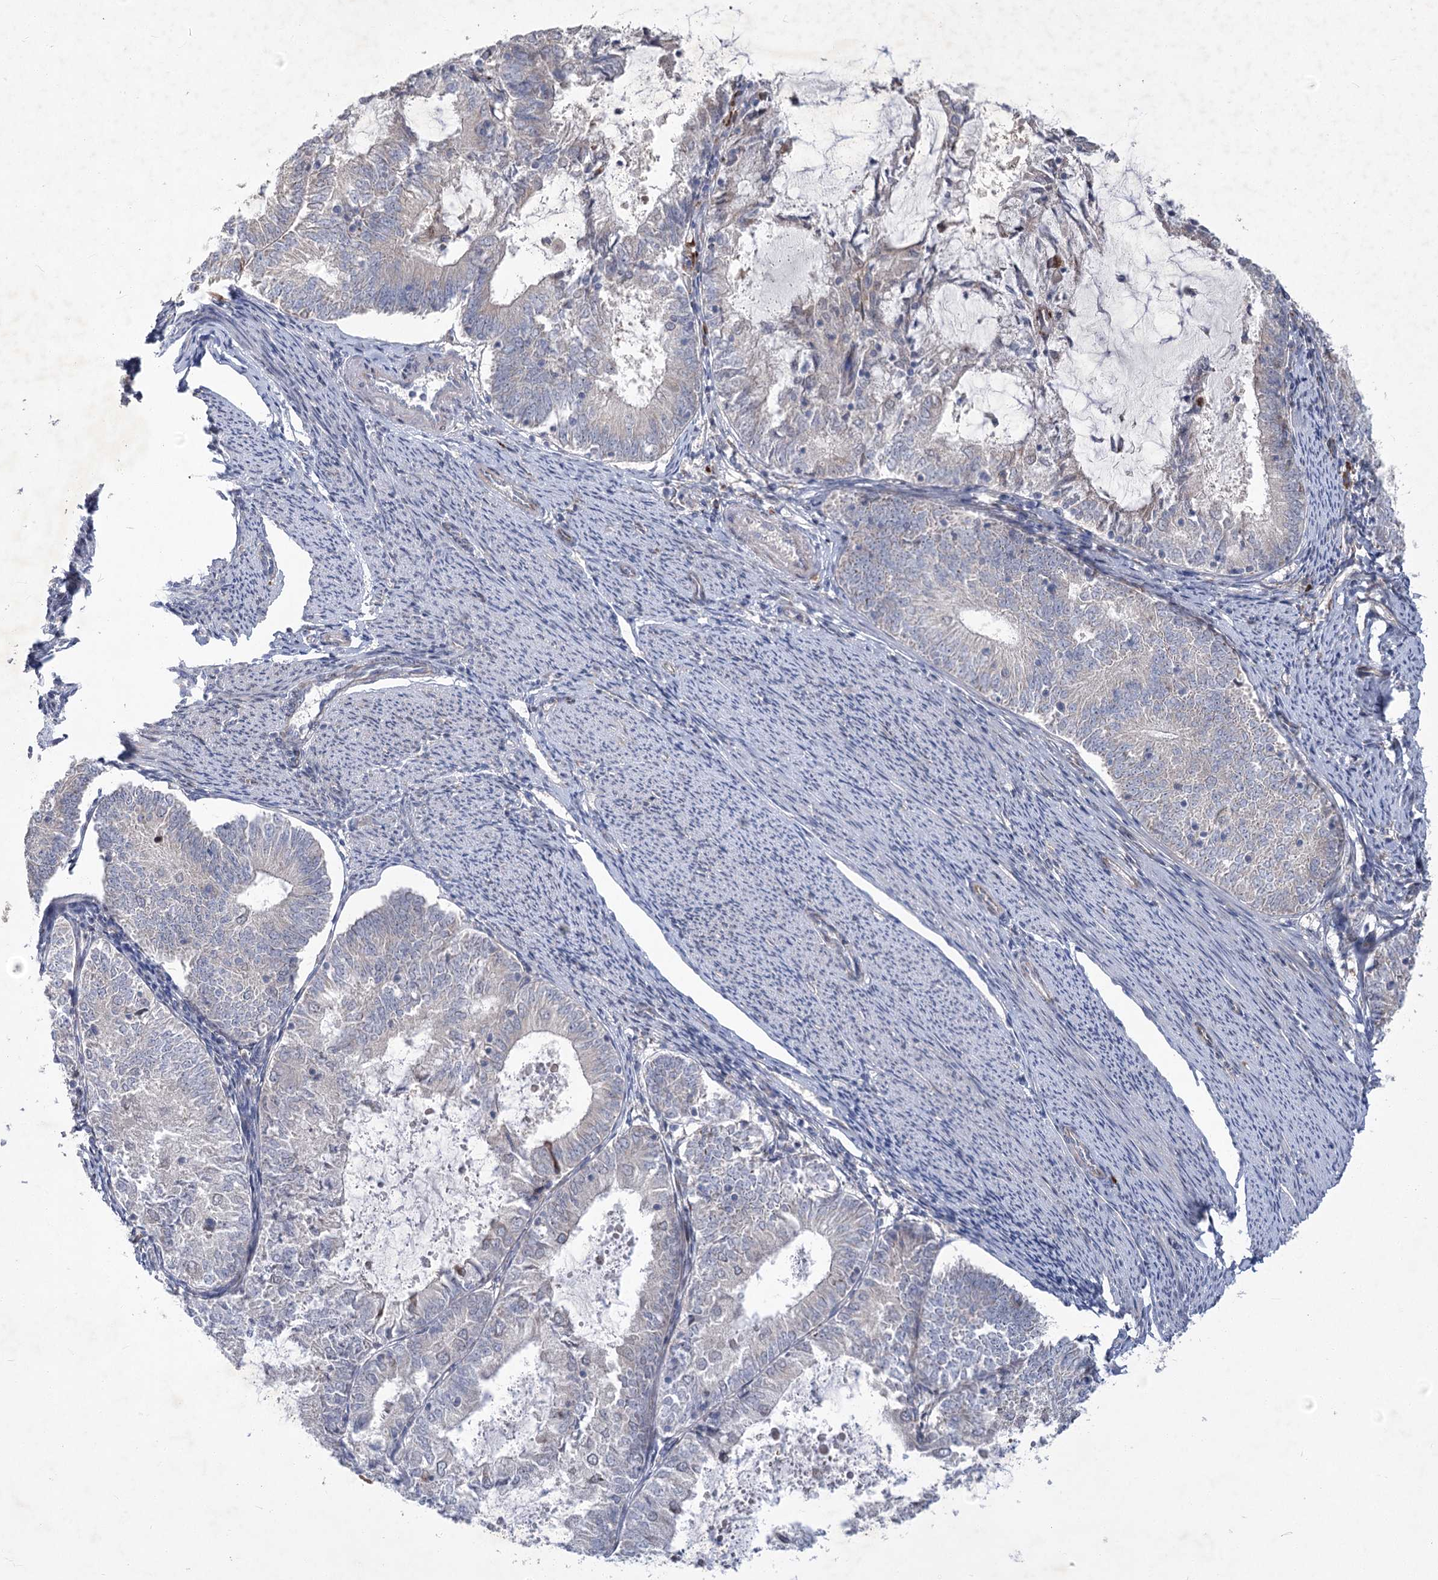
{"staining": {"intensity": "negative", "quantity": "none", "location": "none"}, "tissue": "endometrial cancer", "cell_type": "Tumor cells", "image_type": "cancer", "snomed": [{"axis": "morphology", "description": "Adenocarcinoma, NOS"}, {"axis": "topography", "description": "Endometrium"}], "caption": "This is an immunohistochemistry (IHC) micrograph of endometrial cancer. There is no positivity in tumor cells.", "gene": "GCNT4", "patient": {"sex": "female", "age": 57}}